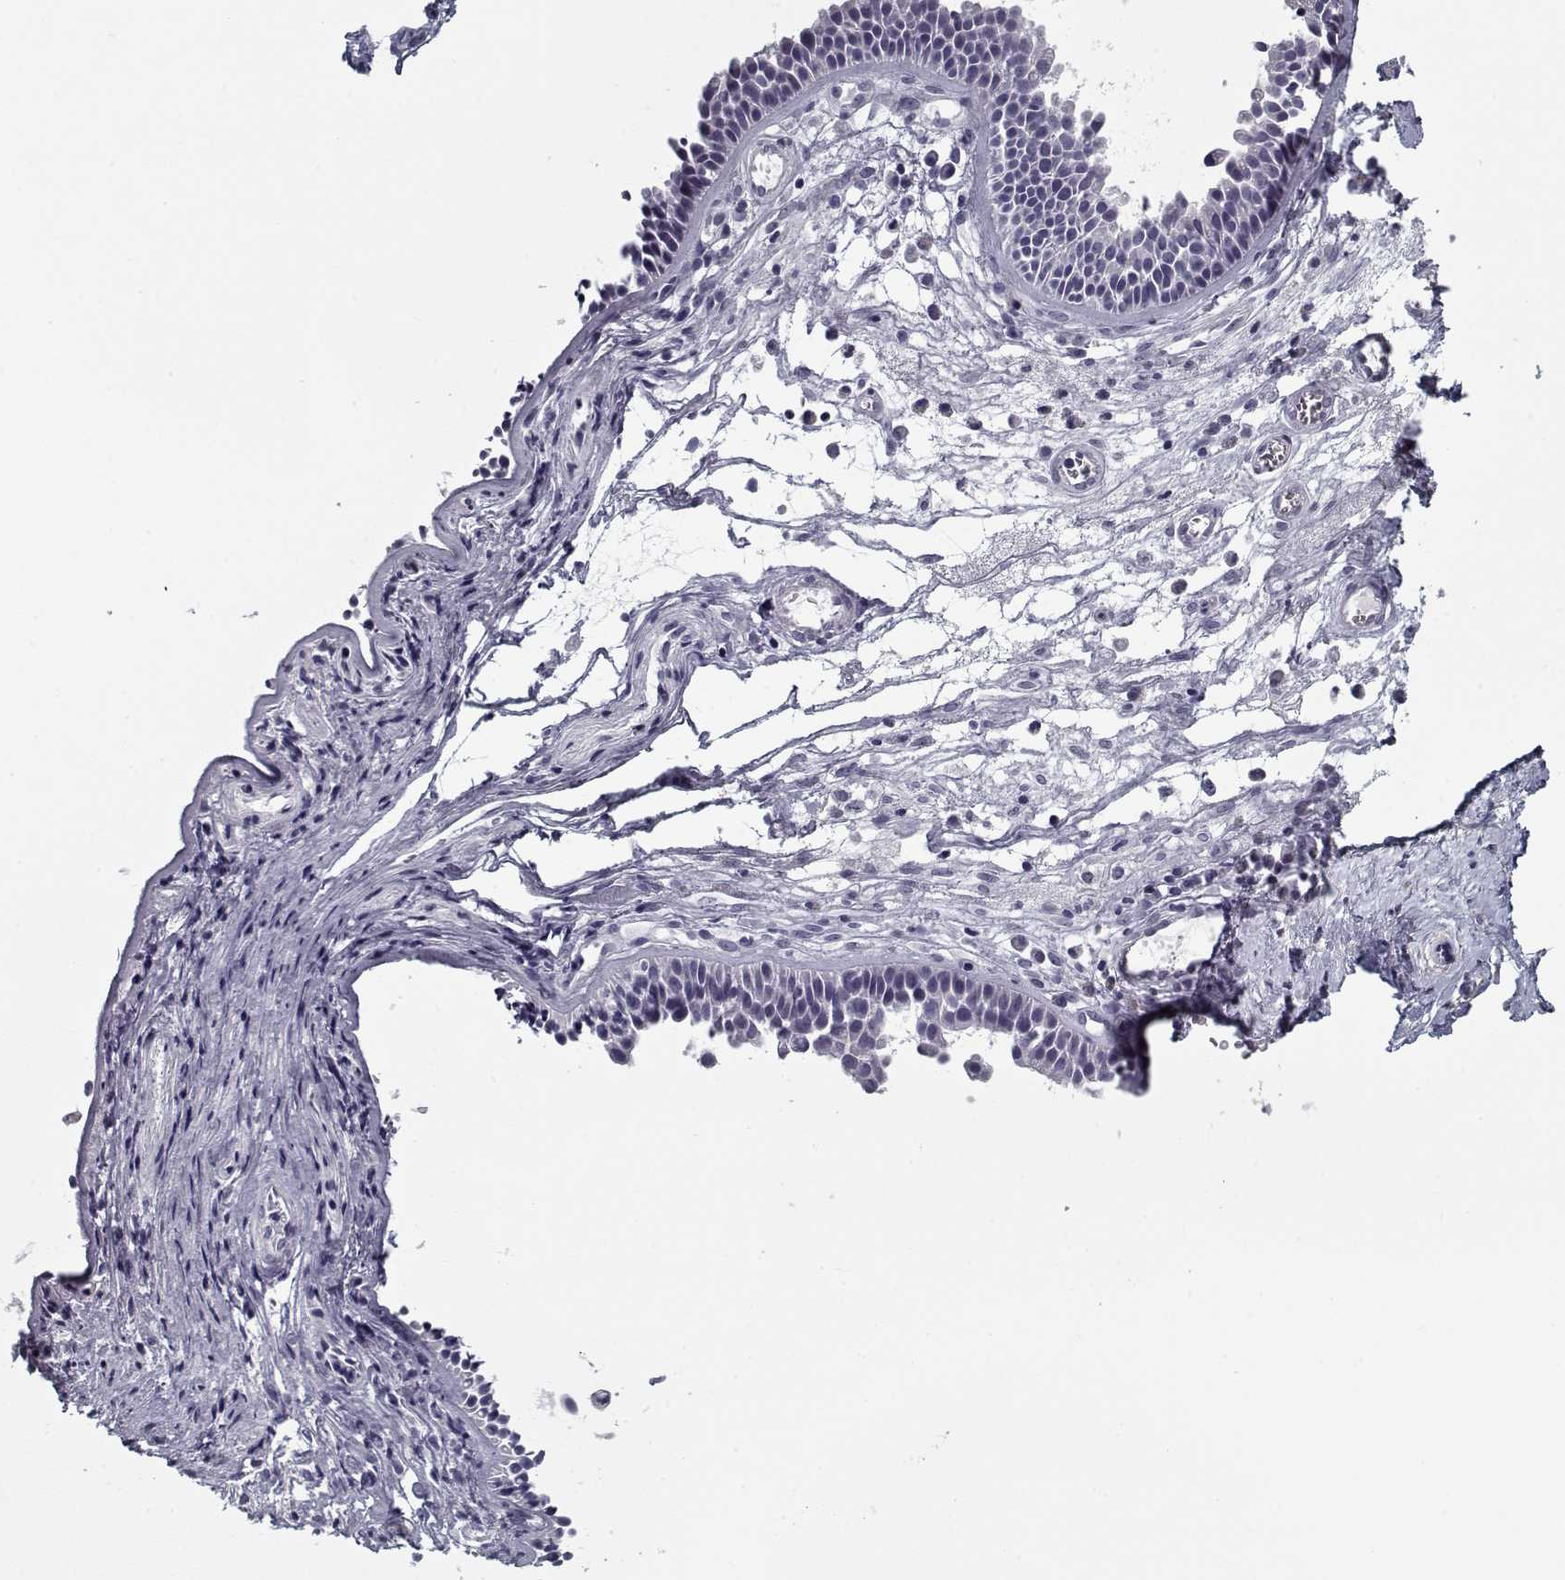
{"staining": {"intensity": "negative", "quantity": "none", "location": "none"}, "tissue": "nasopharynx", "cell_type": "Respiratory epithelial cells", "image_type": "normal", "snomed": [{"axis": "morphology", "description": "Normal tissue, NOS"}, {"axis": "topography", "description": "Nasopharynx"}], "caption": "Immunohistochemistry (IHC) of benign nasopharynx reveals no staining in respiratory epithelial cells.", "gene": "RNF32", "patient": {"sex": "male", "age": 31}}